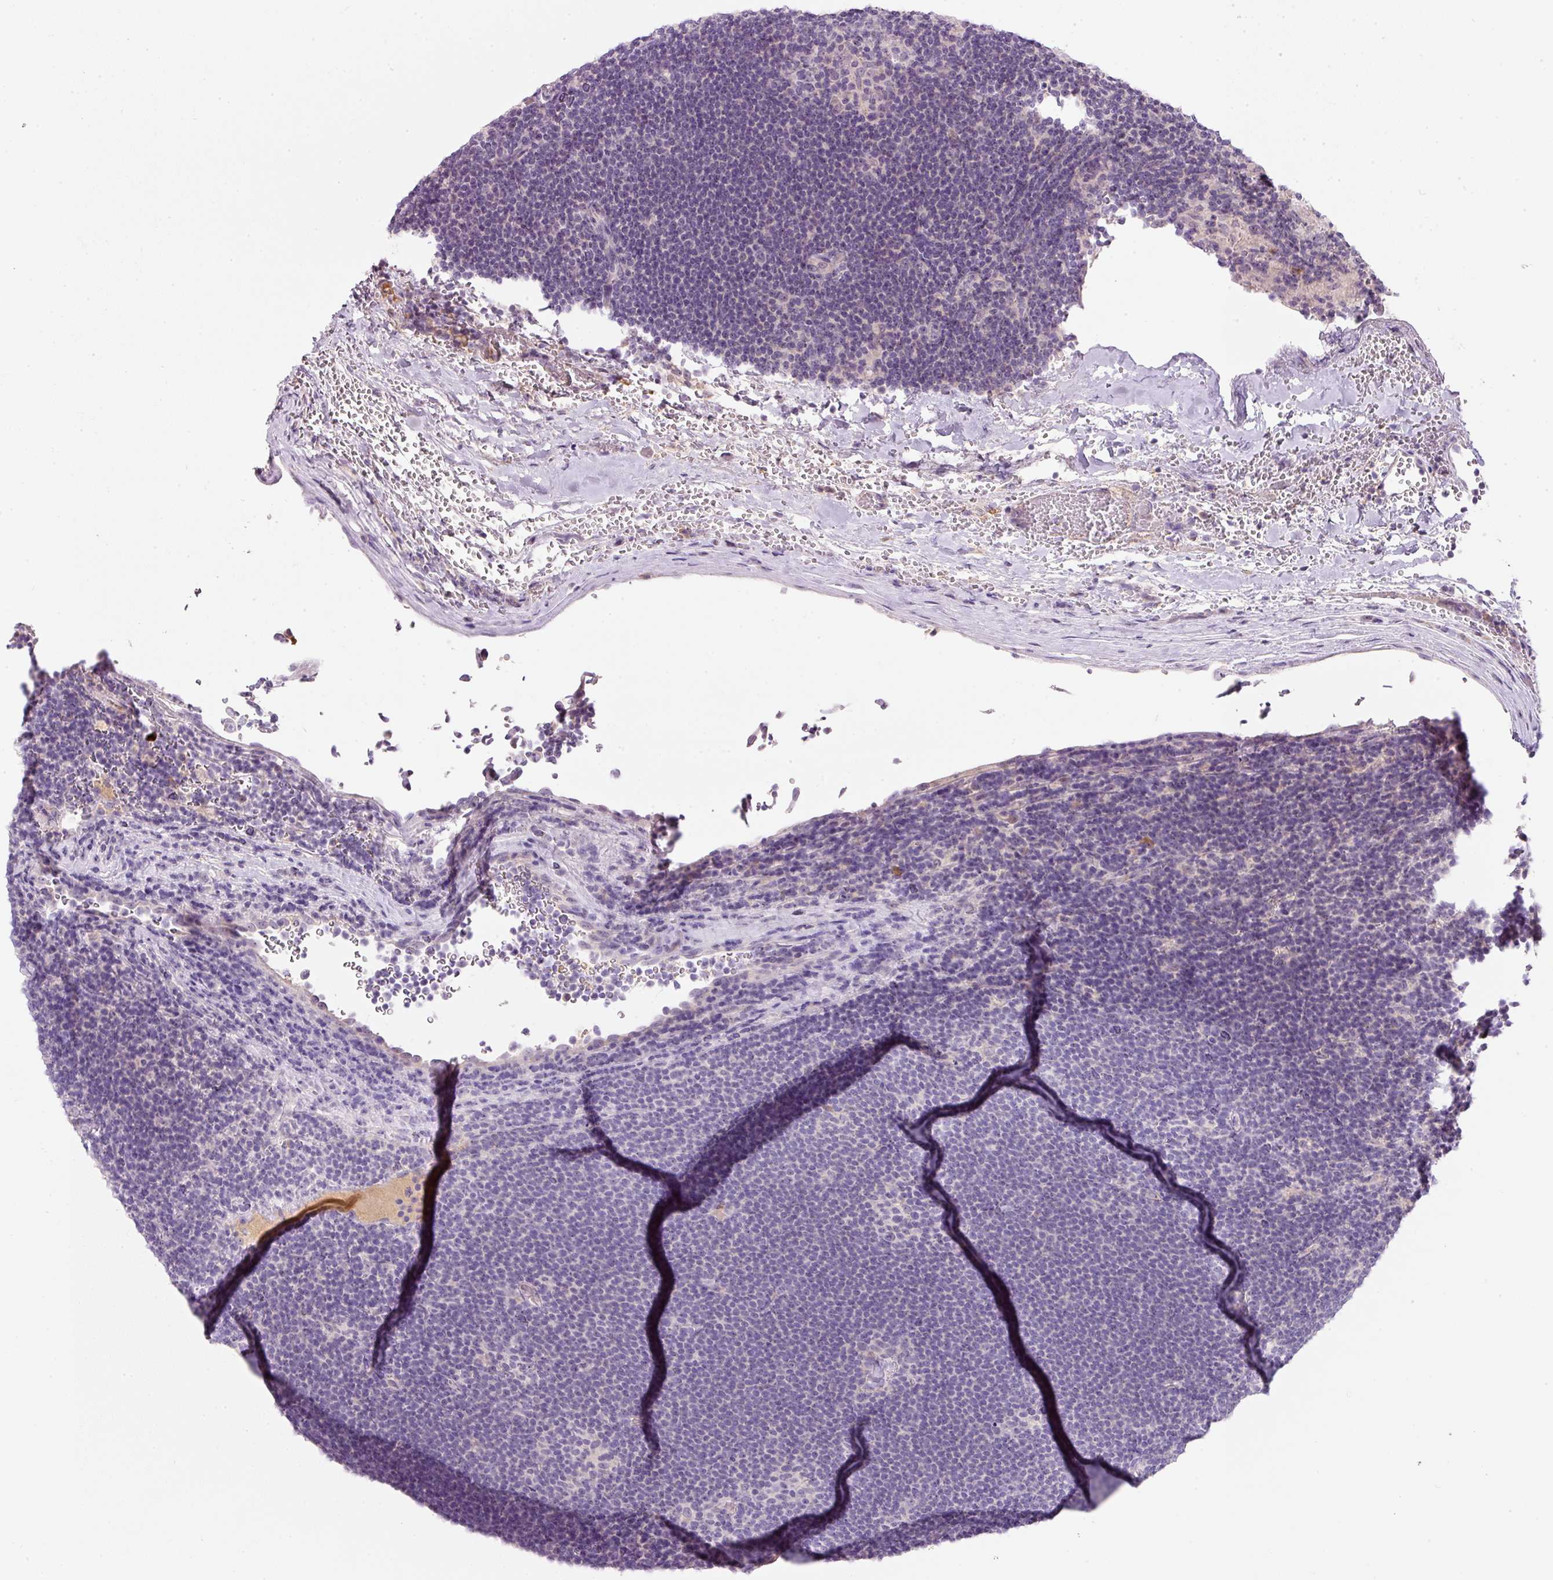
{"staining": {"intensity": "negative", "quantity": "none", "location": "none"}, "tissue": "lymphoma", "cell_type": "Tumor cells", "image_type": "cancer", "snomed": [{"axis": "morphology", "description": "Hodgkin's disease, NOS"}, {"axis": "topography", "description": "Lymph node"}], "caption": "Immunohistochemistry (IHC) image of Hodgkin's disease stained for a protein (brown), which demonstrates no expression in tumor cells.", "gene": "TMEM37", "patient": {"sex": "female", "age": 57}}